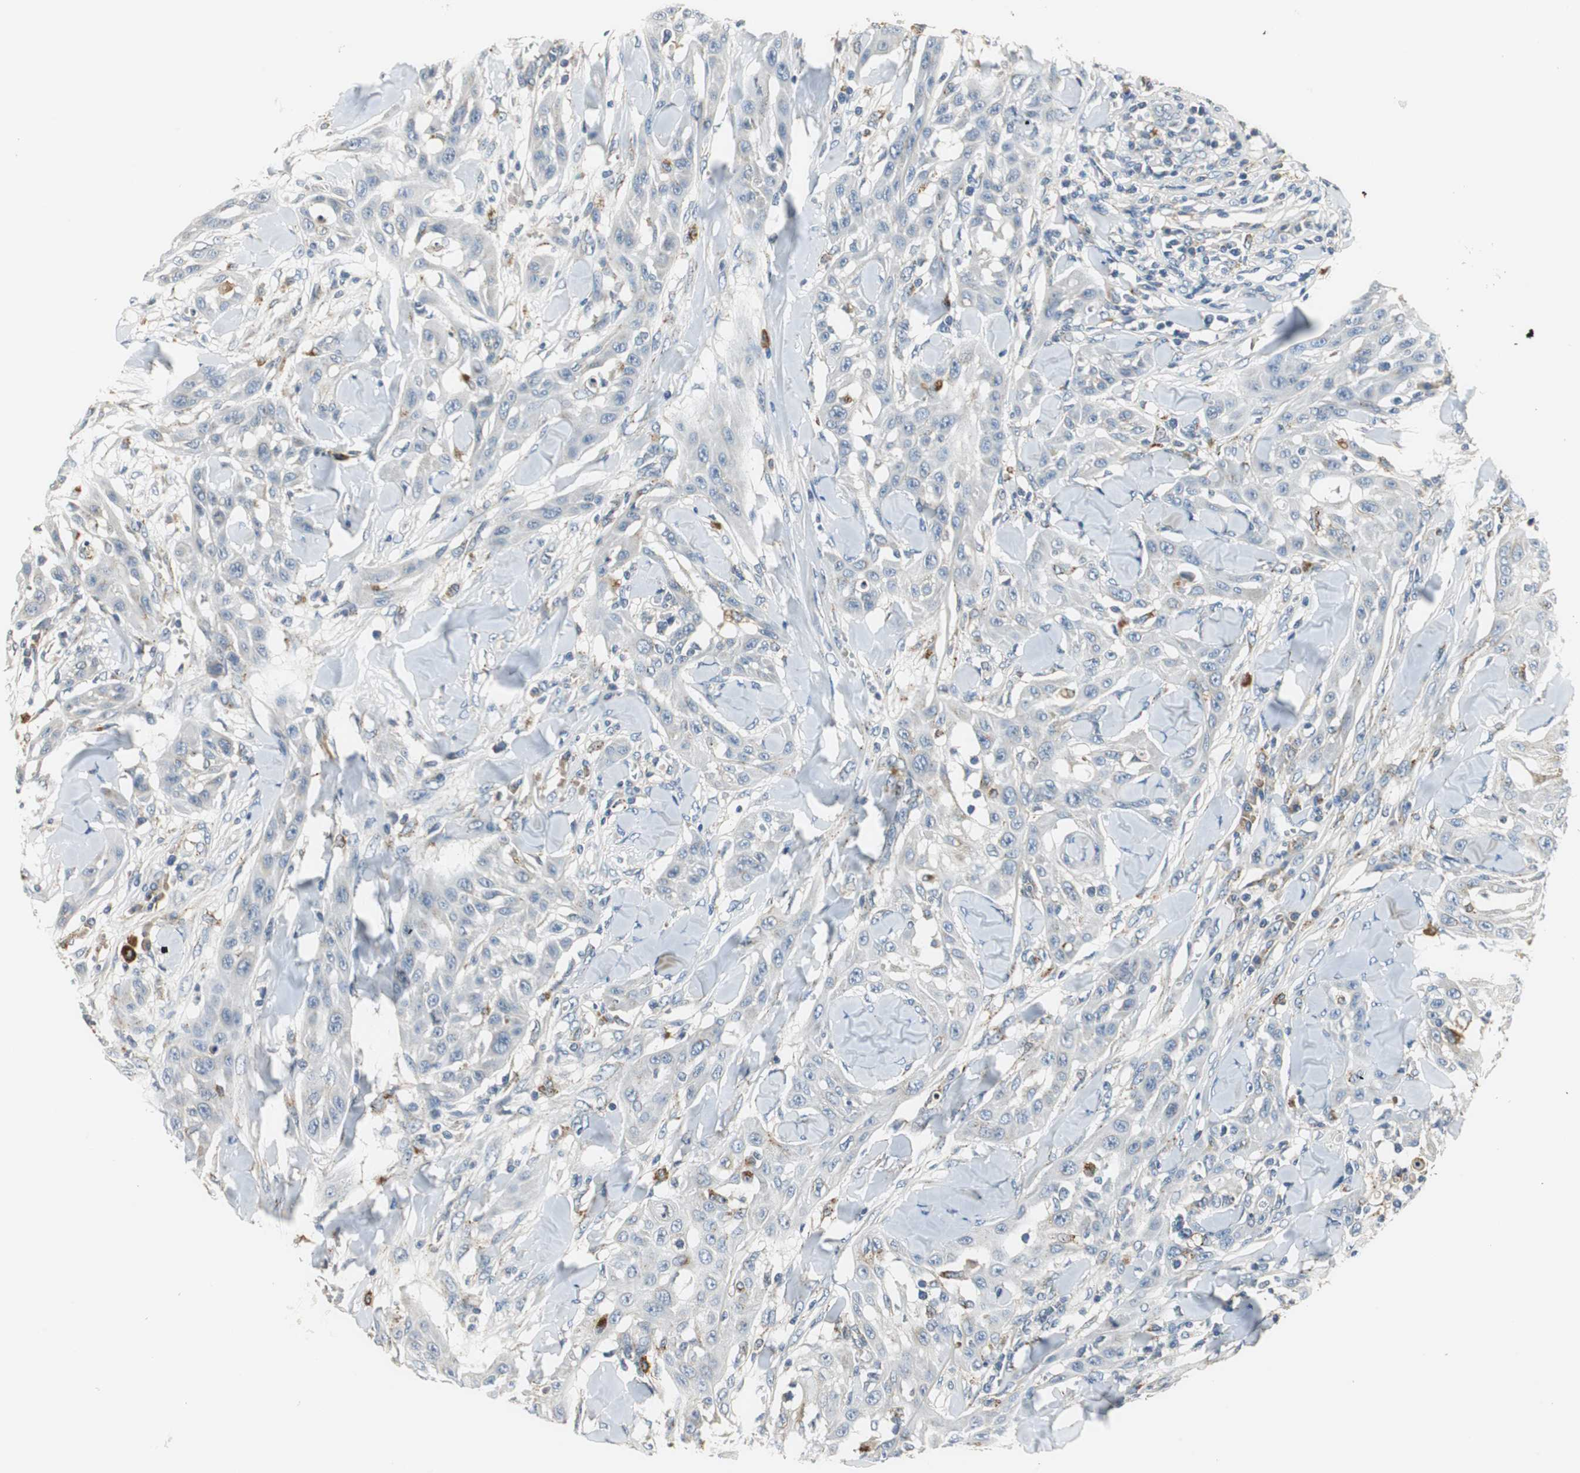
{"staining": {"intensity": "negative", "quantity": "none", "location": "none"}, "tissue": "skin cancer", "cell_type": "Tumor cells", "image_type": "cancer", "snomed": [{"axis": "morphology", "description": "Squamous cell carcinoma, NOS"}, {"axis": "topography", "description": "Skin"}], "caption": "There is no significant positivity in tumor cells of skin cancer (squamous cell carcinoma). (Brightfield microscopy of DAB IHC at high magnification).", "gene": "NIT1", "patient": {"sex": "male", "age": 24}}